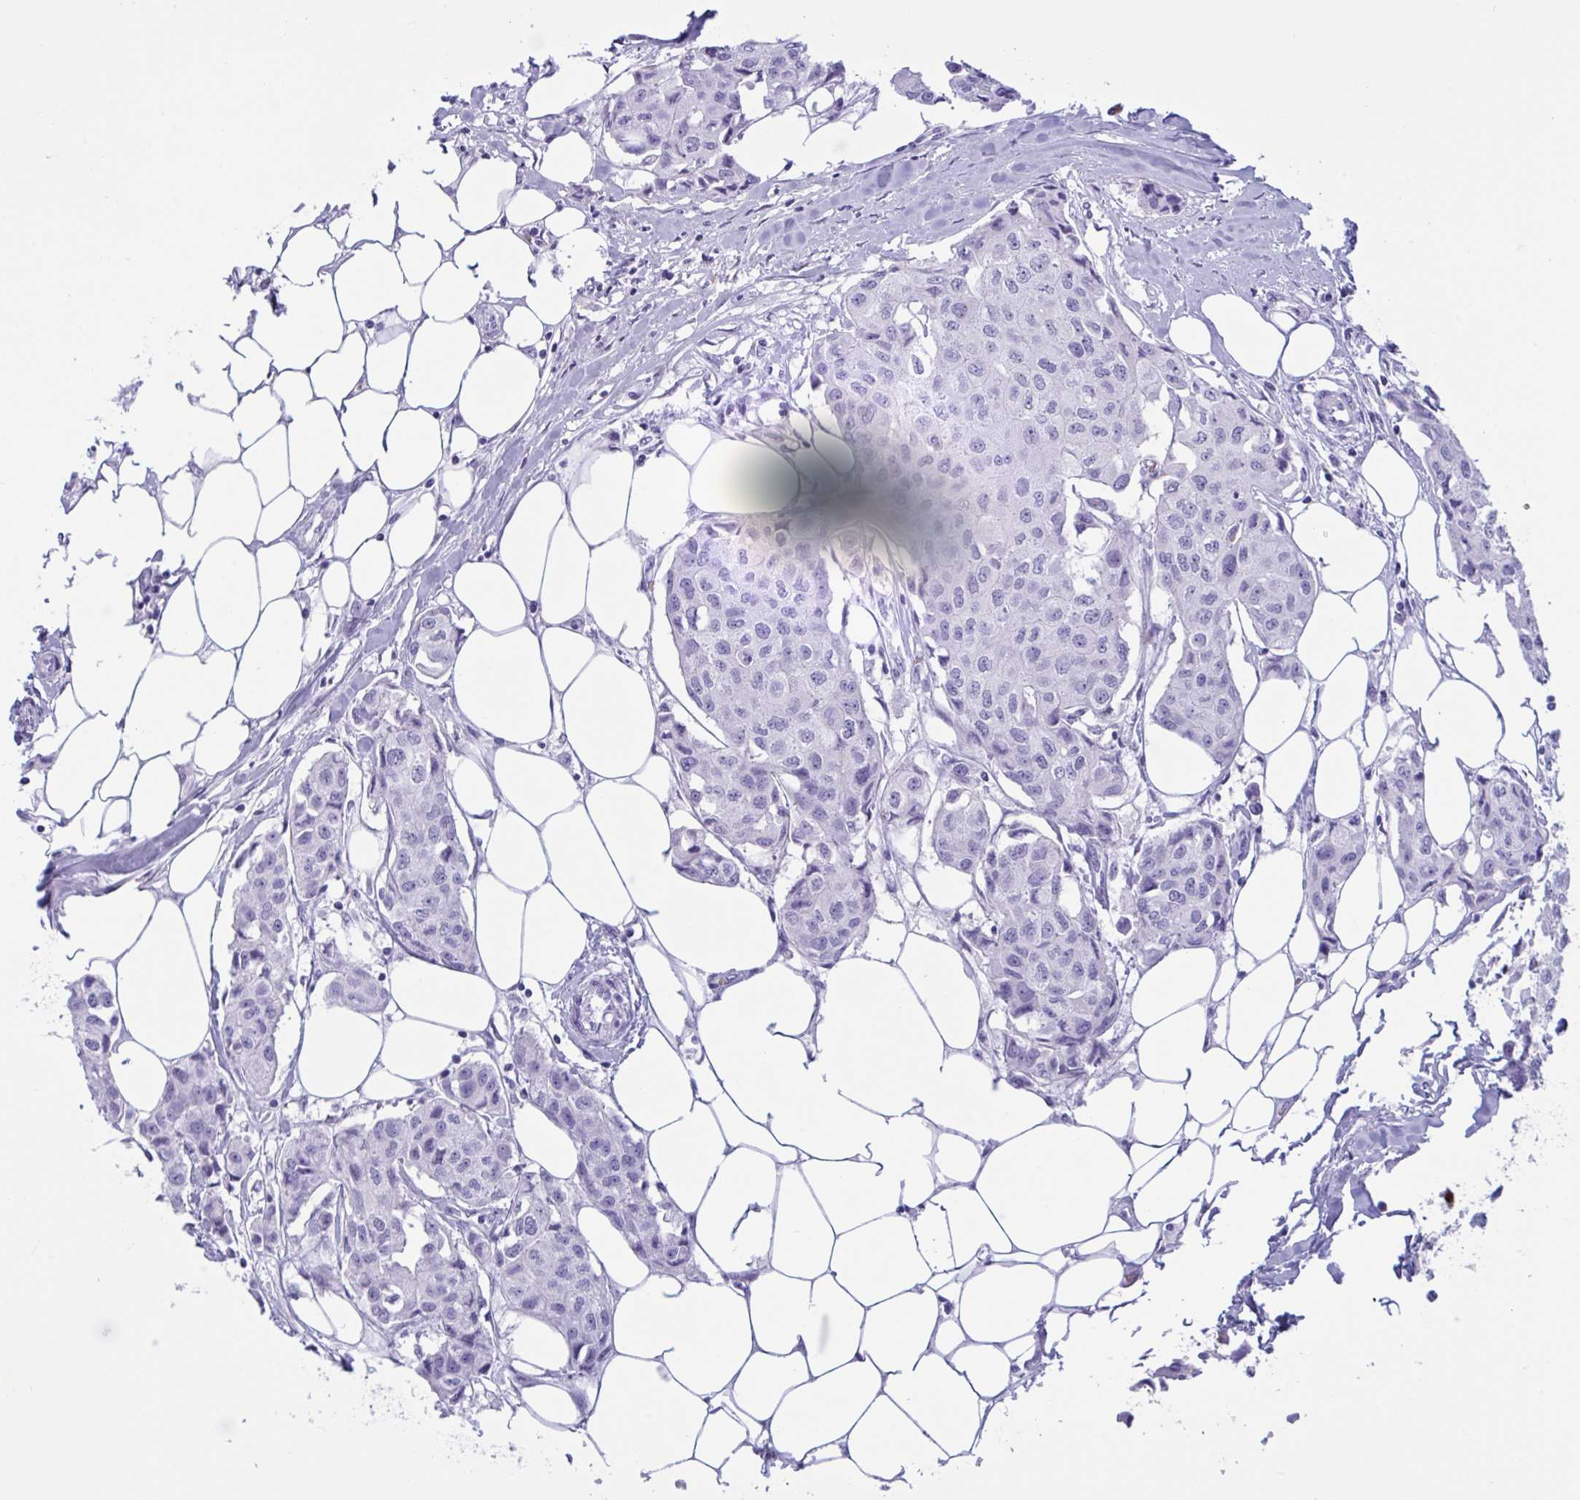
{"staining": {"intensity": "negative", "quantity": "none", "location": "none"}, "tissue": "breast cancer", "cell_type": "Tumor cells", "image_type": "cancer", "snomed": [{"axis": "morphology", "description": "Duct carcinoma"}, {"axis": "topography", "description": "Breast"}, {"axis": "topography", "description": "Lymph node"}], "caption": "This is a histopathology image of immunohistochemistry staining of breast invasive ductal carcinoma, which shows no positivity in tumor cells.", "gene": "SLC2A1", "patient": {"sex": "female", "age": 80}}